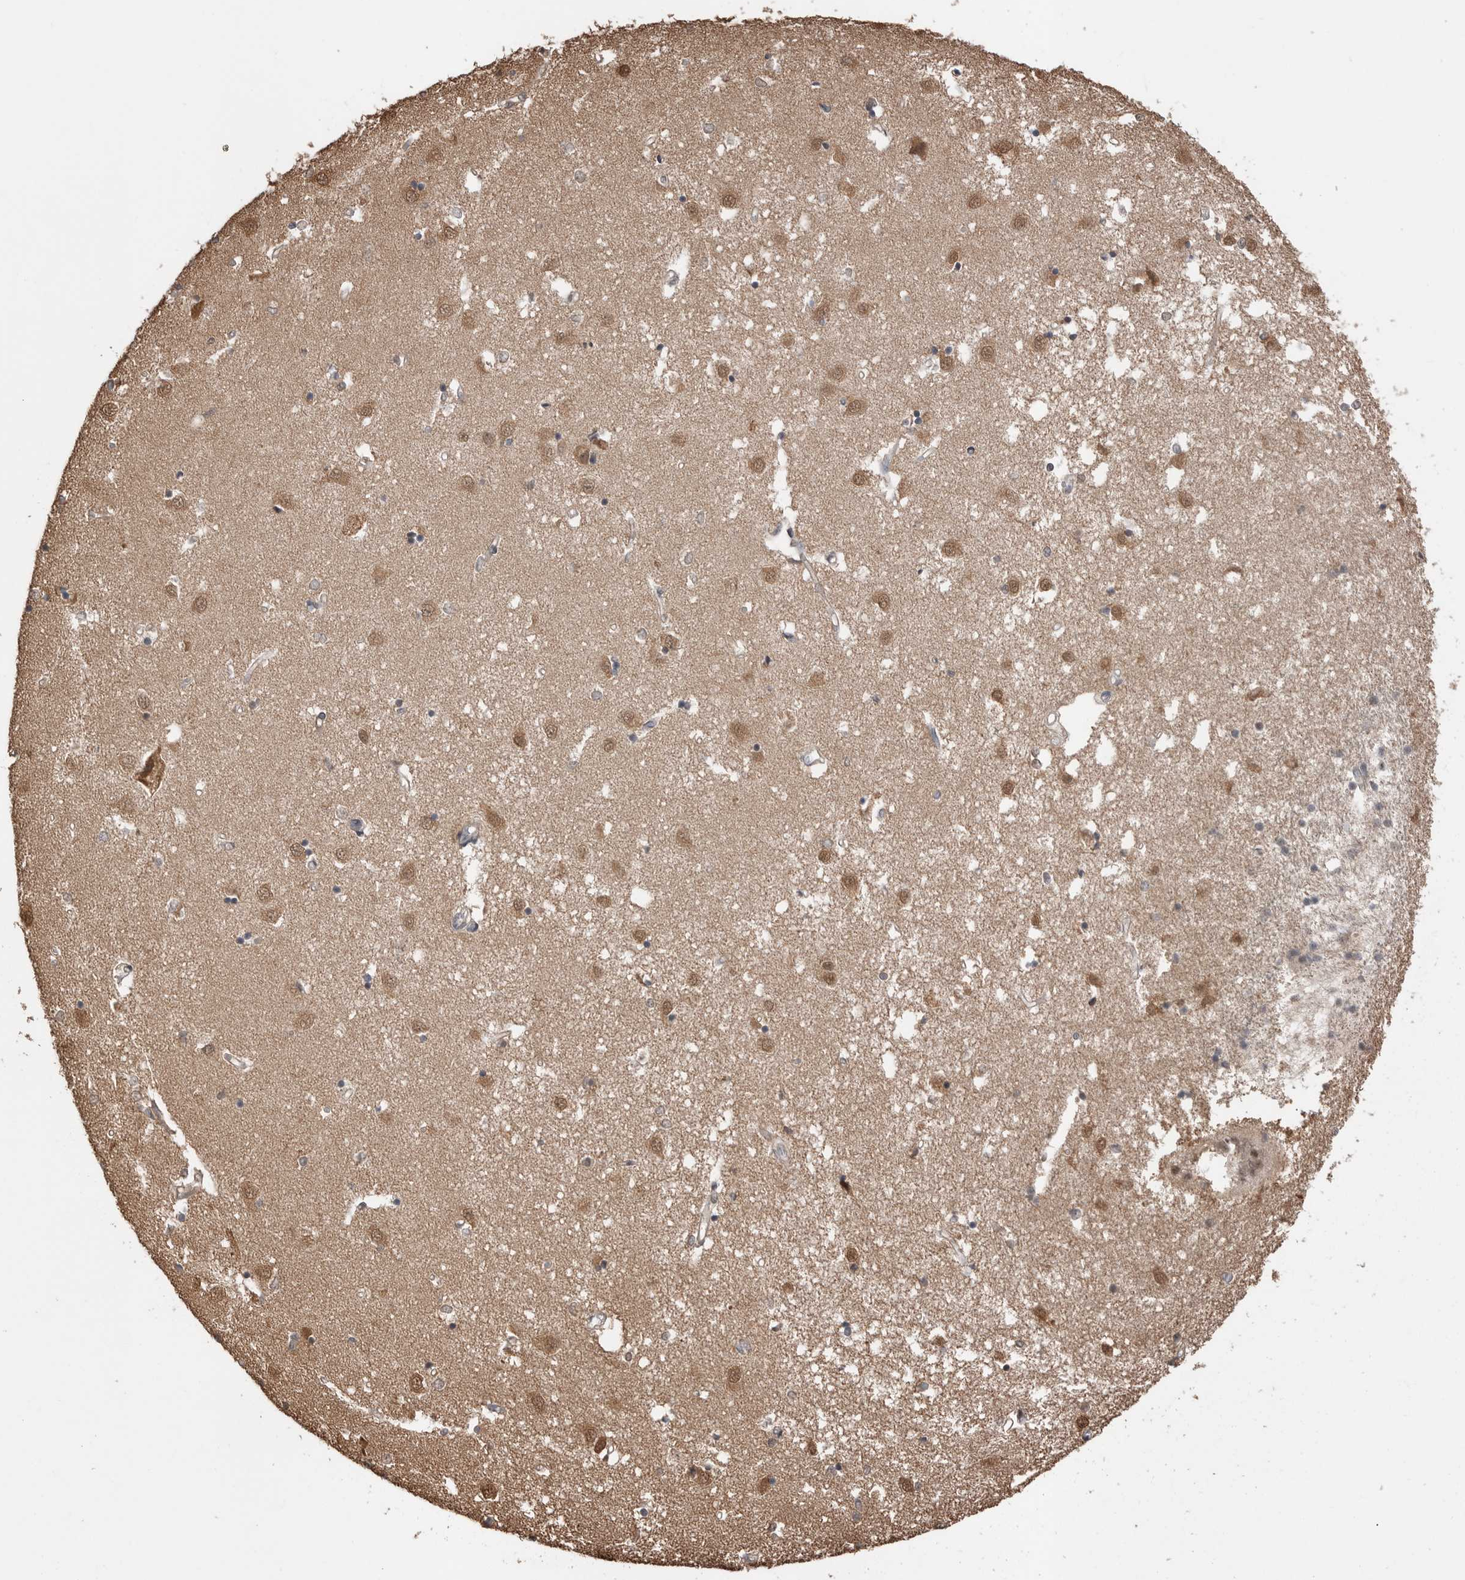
{"staining": {"intensity": "moderate", "quantity": "<25%", "location": "cytoplasmic/membranous,nuclear"}, "tissue": "caudate", "cell_type": "Glial cells", "image_type": "normal", "snomed": [{"axis": "morphology", "description": "Normal tissue, NOS"}, {"axis": "topography", "description": "Lateral ventricle wall"}], "caption": "Protein expression analysis of normal human caudate reveals moderate cytoplasmic/membranous,nuclear staining in about <25% of glial cells.", "gene": "PEAK1", "patient": {"sex": "male", "age": 45}}